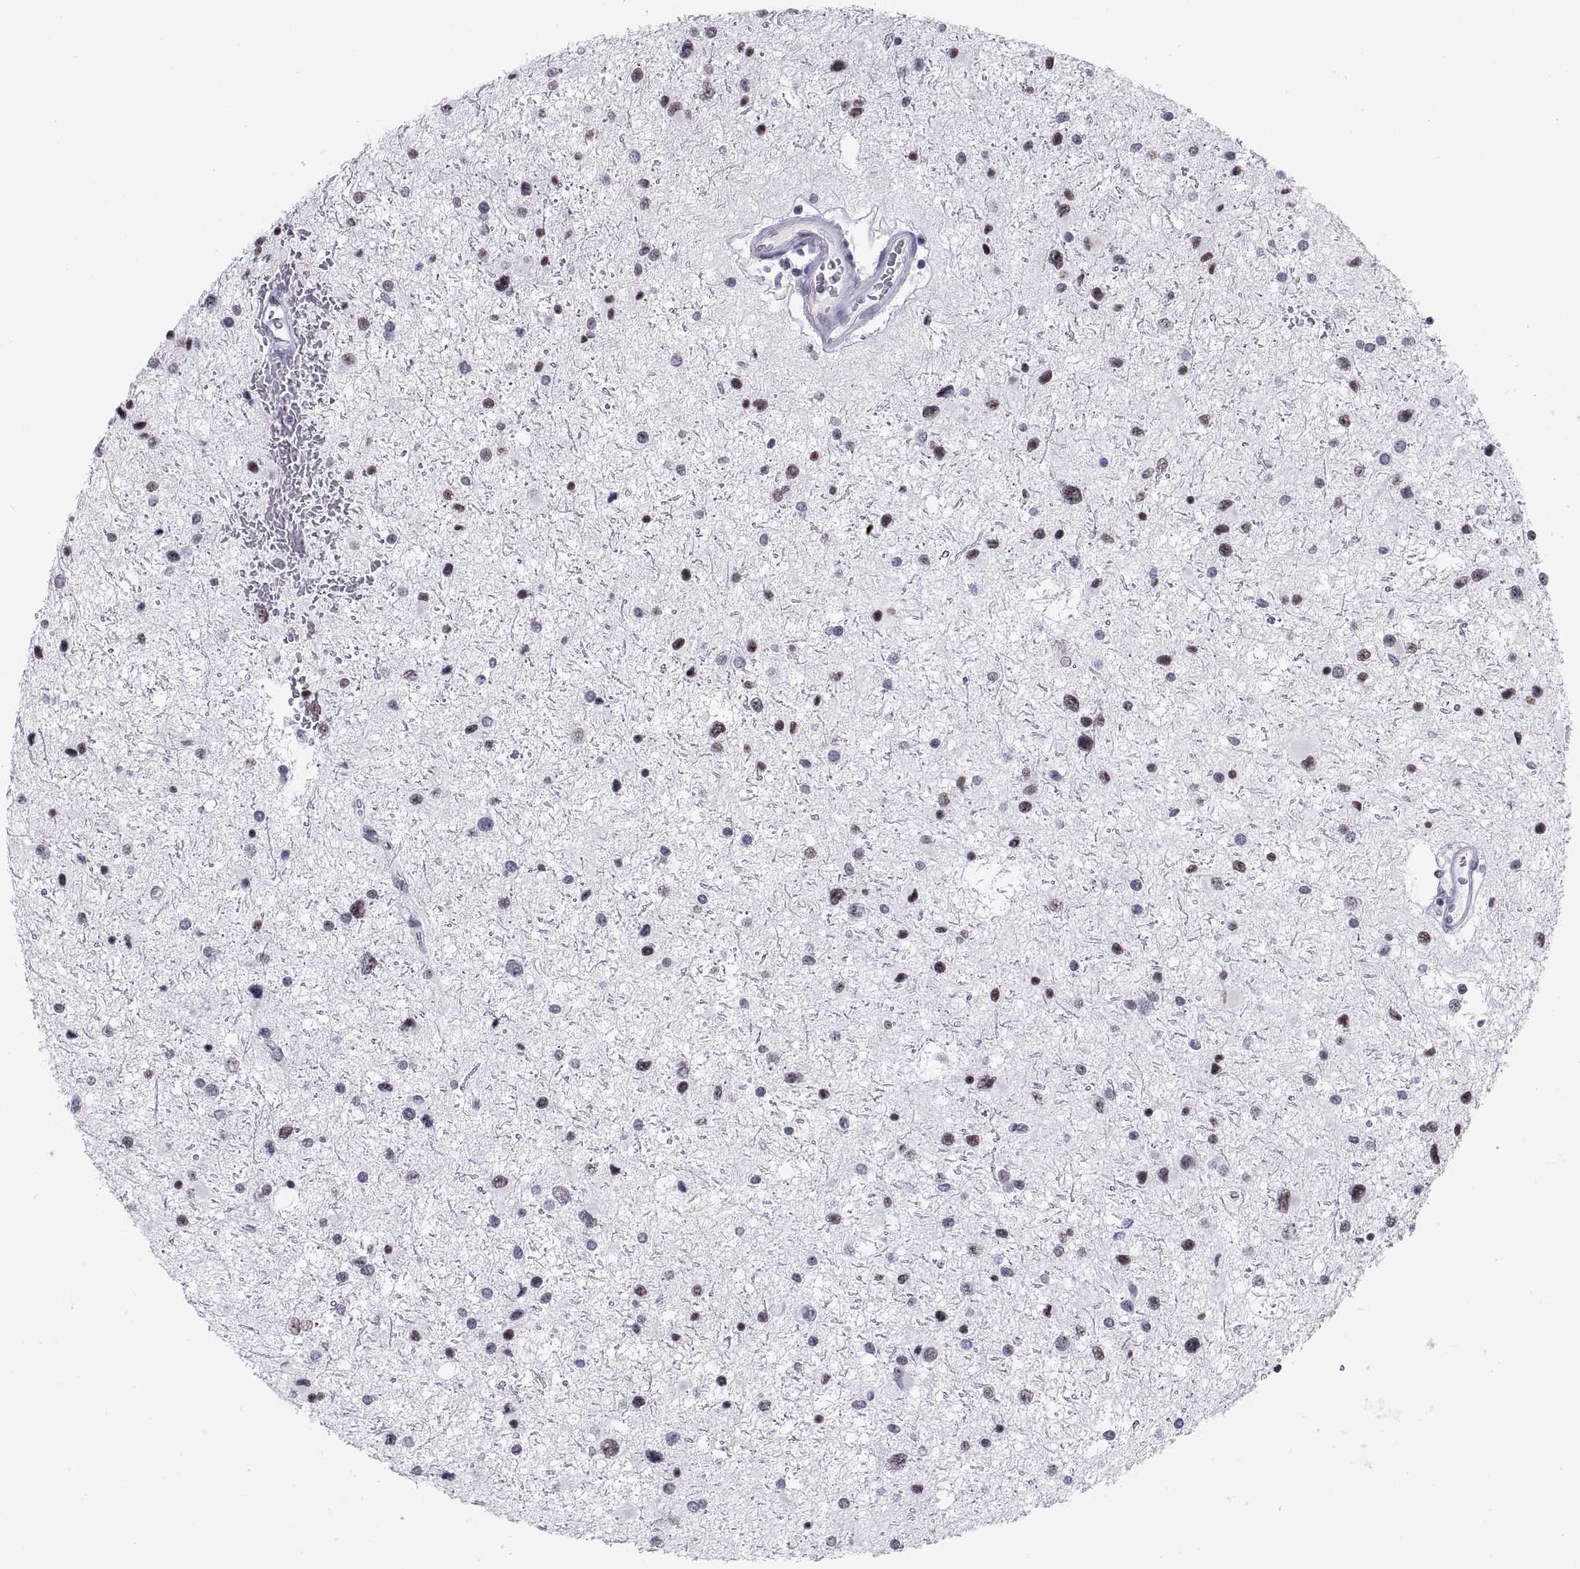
{"staining": {"intensity": "negative", "quantity": "none", "location": "none"}, "tissue": "glioma", "cell_type": "Tumor cells", "image_type": "cancer", "snomed": [{"axis": "morphology", "description": "Glioma, malignant, Low grade"}, {"axis": "topography", "description": "Brain"}], "caption": "Immunohistochemistry (IHC) image of human low-grade glioma (malignant) stained for a protein (brown), which shows no positivity in tumor cells.", "gene": "NEUROD6", "patient": {"sex": "female", "age": 32}}